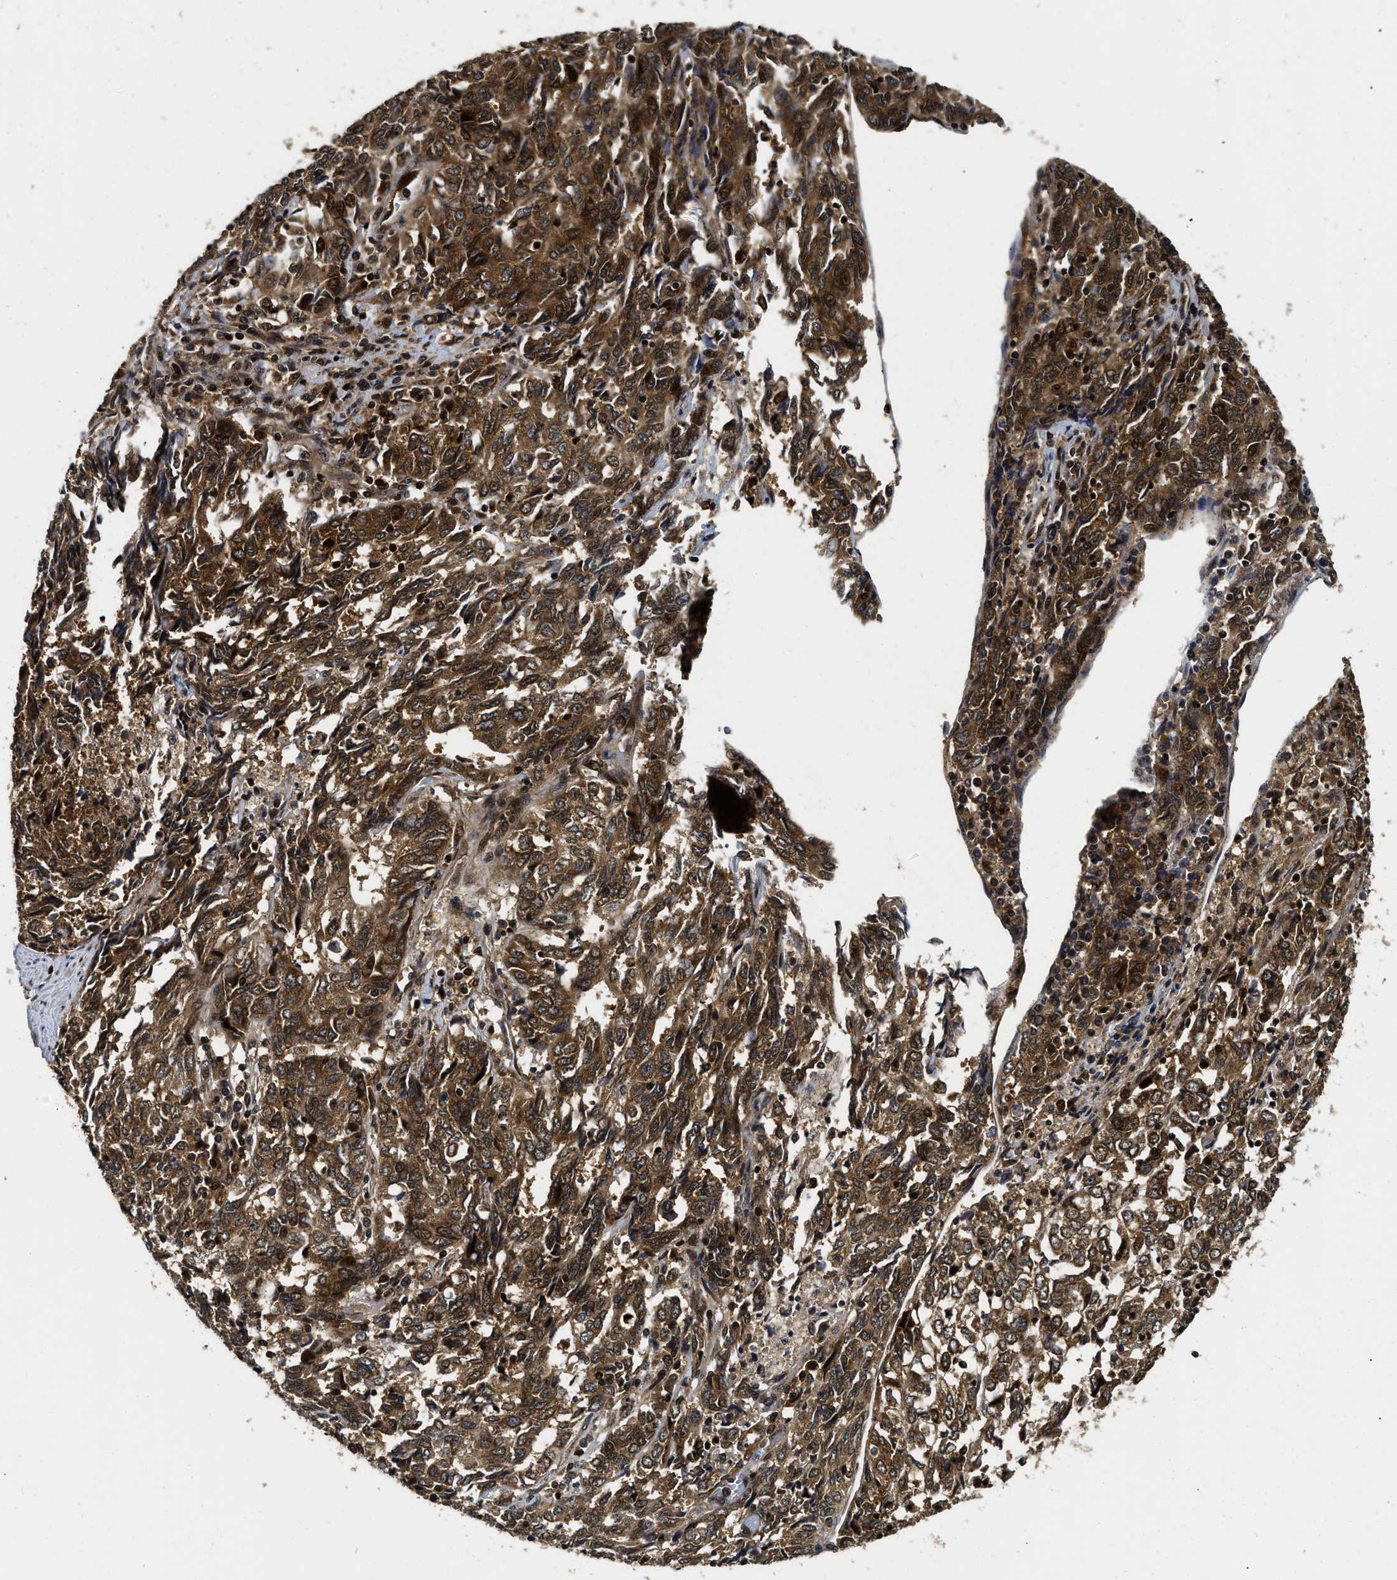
{"staining": {"intensity": "strong", "quantity": ">75%", "location": "cytoplasmic/membranous"}, "tissue": "endometrial cancer", "cell_type": "Tumor cells", "image_type": "cancer", "snomed": [{"axis": "morphology", "description": "Adenocarcinoma, NOS"}, {"axis": "topography", "description": "Endometrium"}], "caption": "Endometrial adenocarcinoma stained with a brown dye shows strong cytoplasmic/membranous positive staining in approximately >75% of tumor cells.", "gene": "ADSL", "patient": {"sex": "female", "age": 80}}